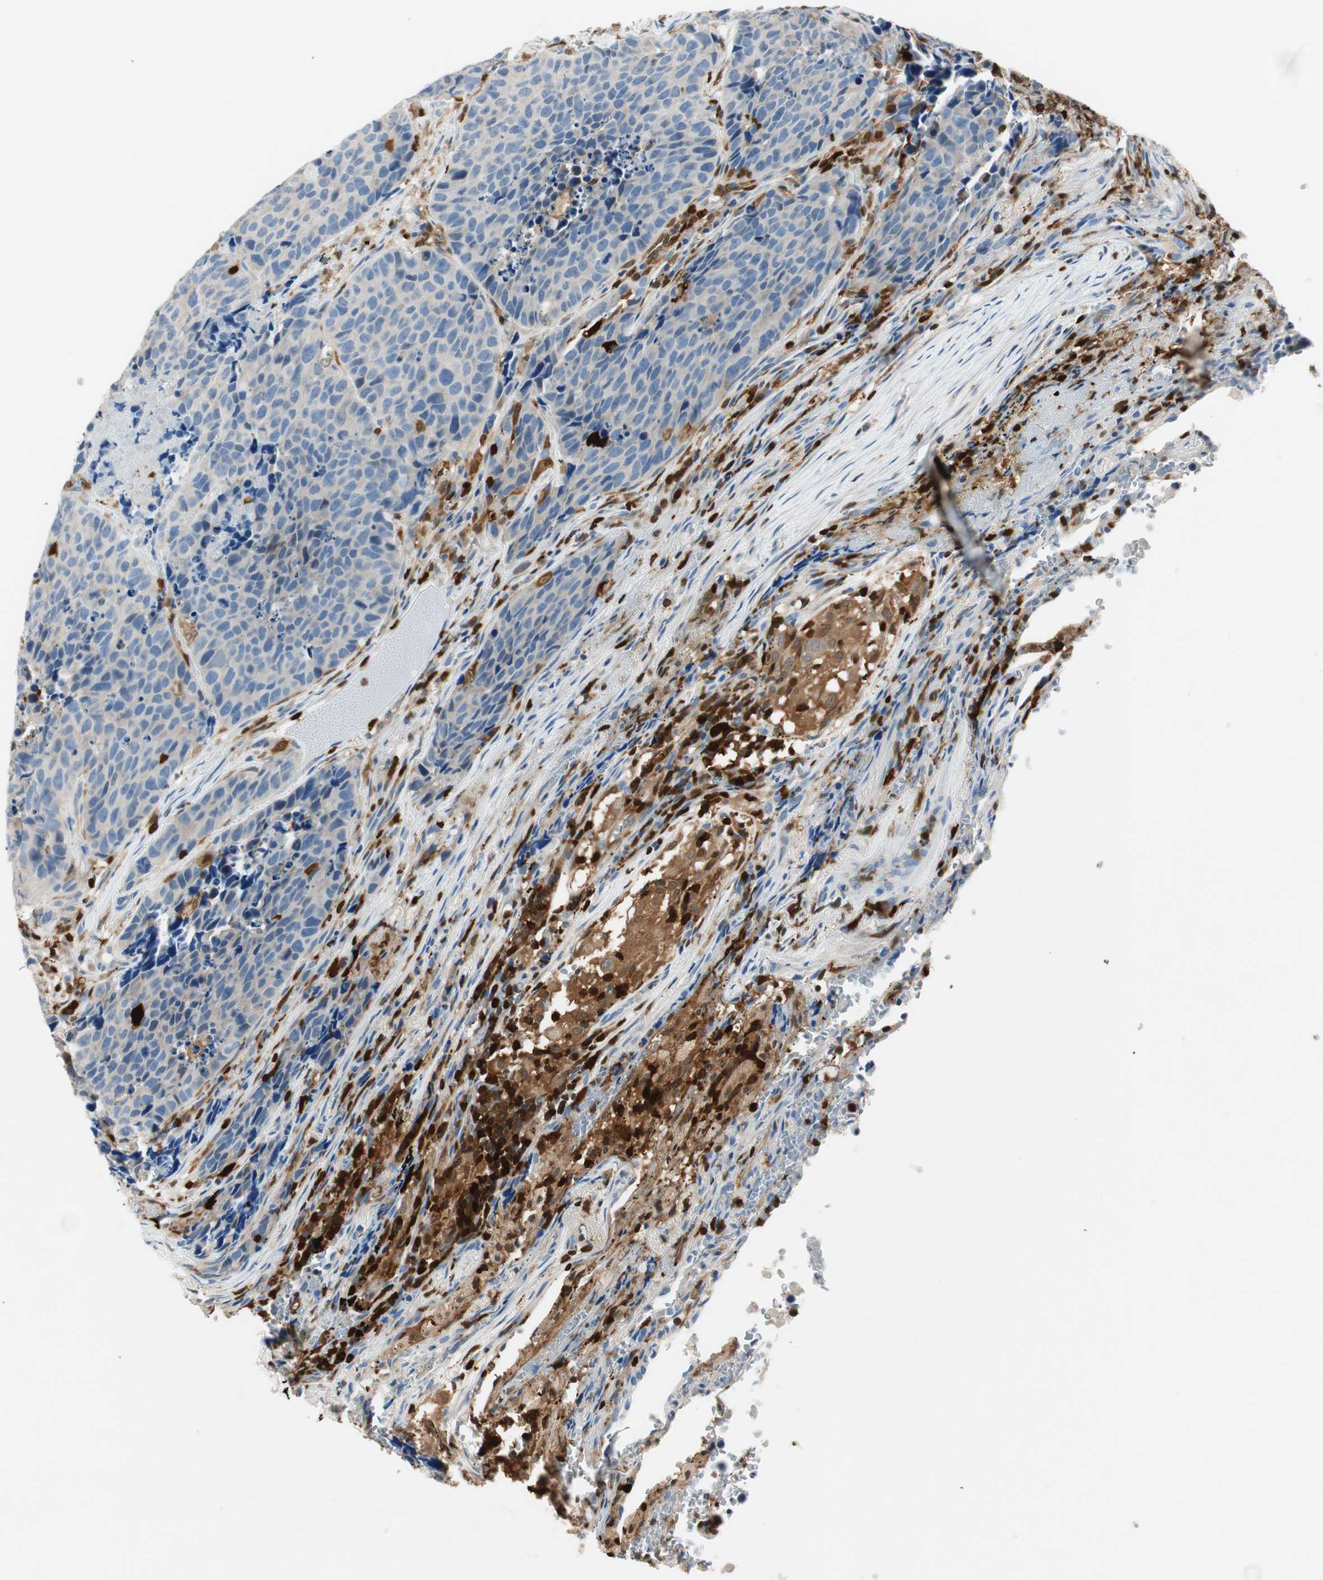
{"staining": {"intensity": "negative", "quantity": "none", "location": "none"}, "tissue": "carcinoid", "cell_type": "Tumor cells", "image_type": "cancer", "snomed": [{"axis": "morphology", "description": "Carcinoid, malignant, NOS"}, {"axis": "topography", "description": "Lung"}], "caption": "Immunohistochemical staining of human carcinoid displays no significant staining in tumor cells.", "gene": "COTL1", "patient": {"sex": "male", "age": 60}}